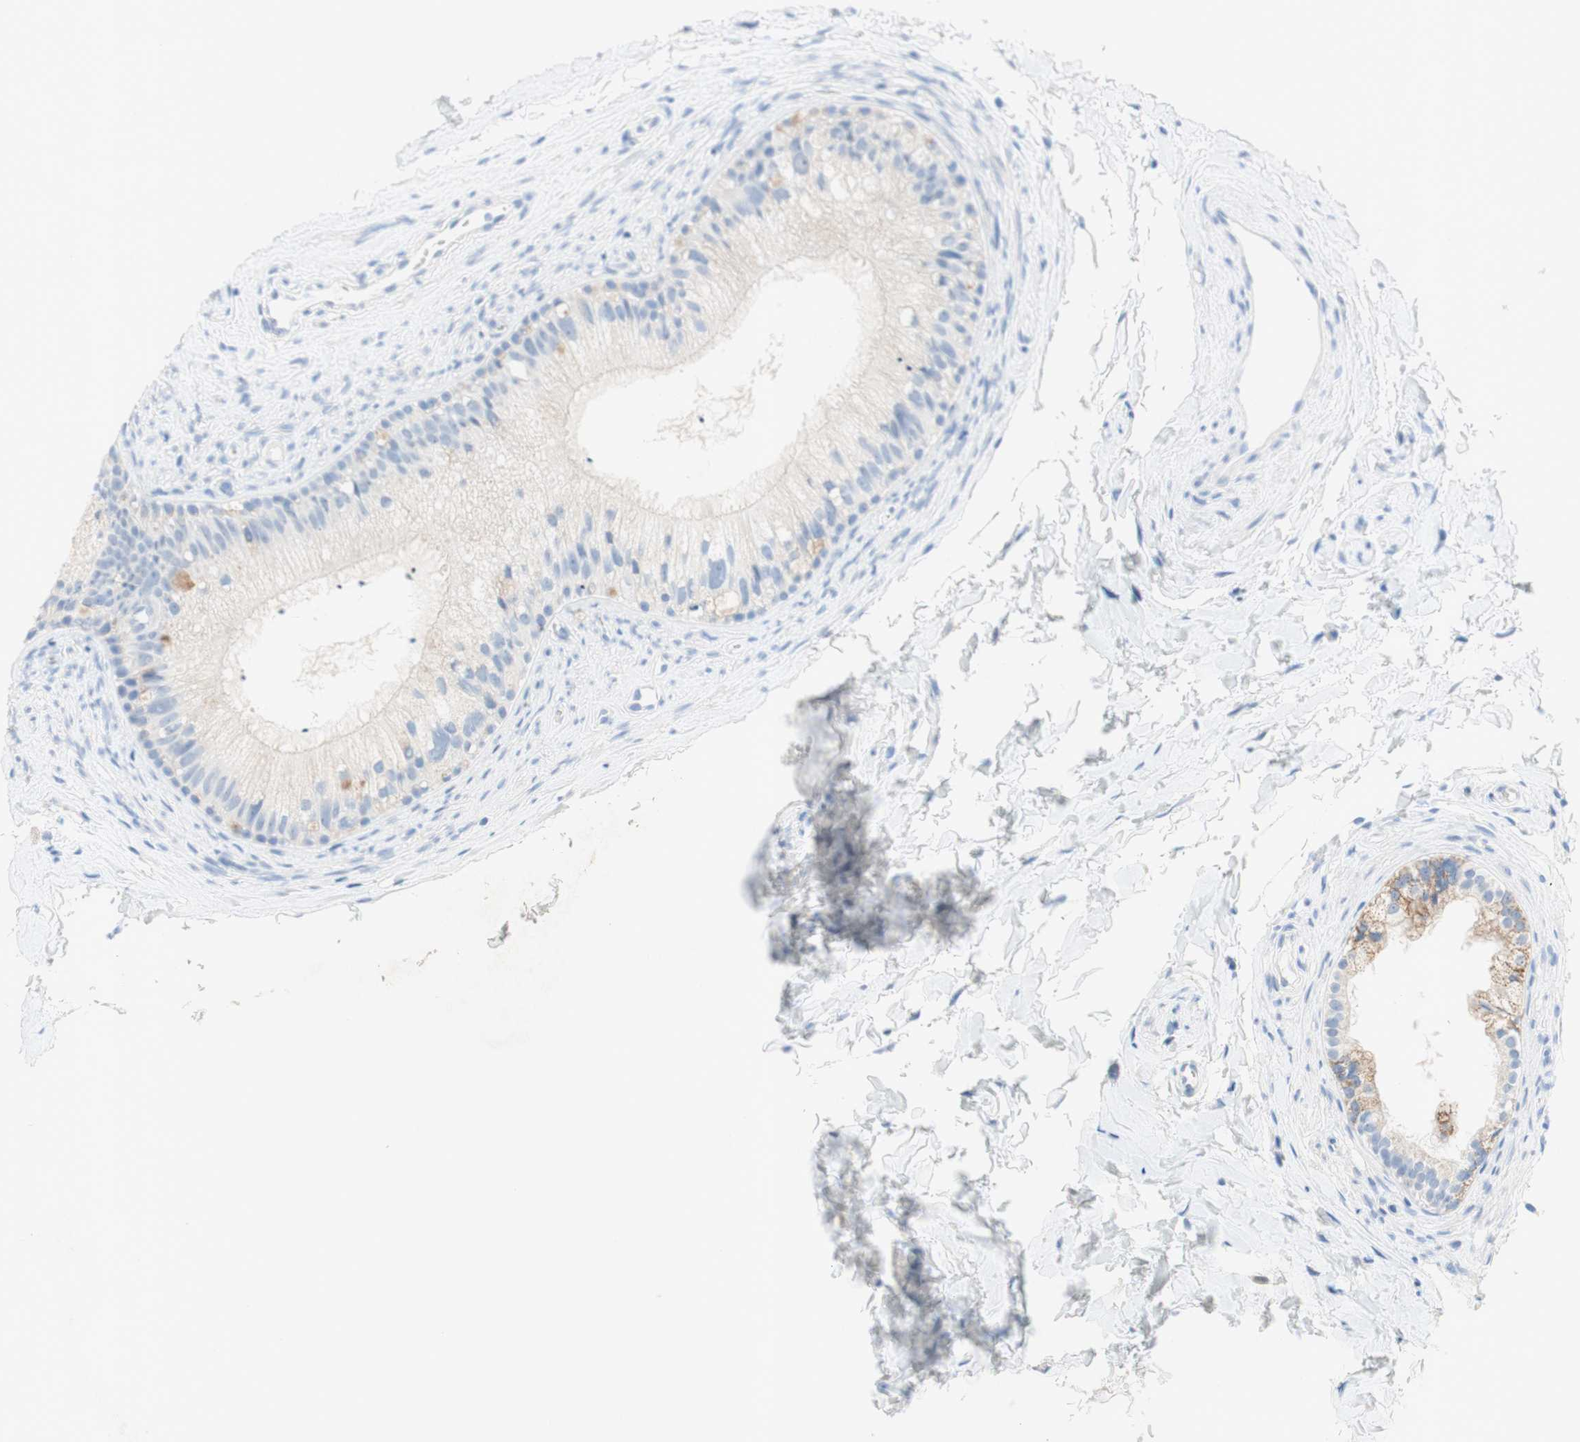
{"staining": {"intensity": "weak", "quantity": "<25%", "location": "cytoplasmic/membranous"}, "tissue": "epididymis", "cell_type": "Glandular cells", "image_type": "normal", "snomed": [{"axis": "morphology", "description": "Normal tissue, NOS"}, {"axis": "topography", "description": "Epididymis"}], "caption": "Immunohistochemistry (IHC) of unremarkable epididymis displays no staining in glandular cells.", "gene": "POLR2J3", "patient": {"sex": "male", "age": 56}}